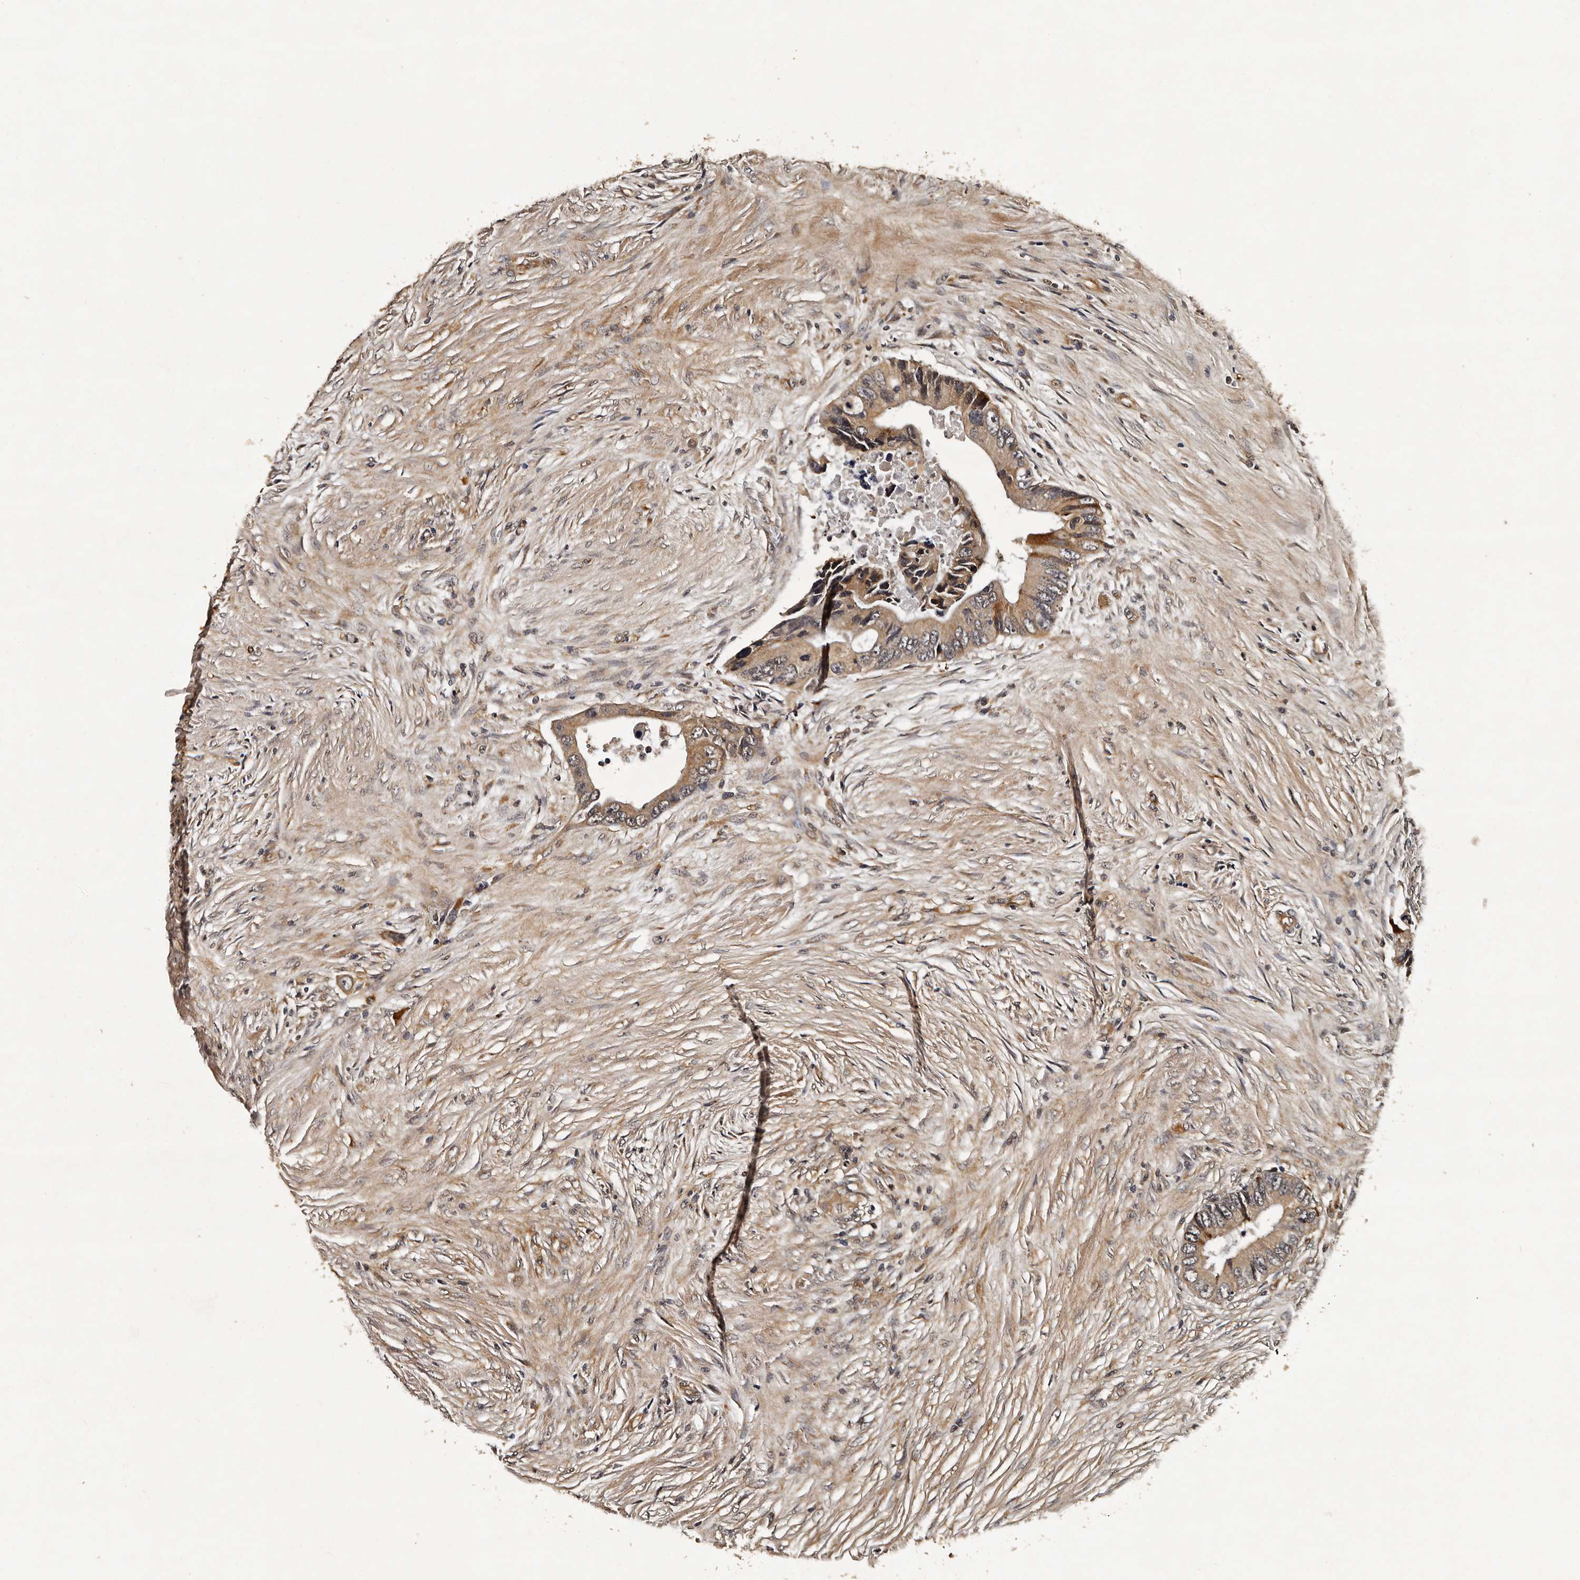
{"staining": {"intensity": "moderate", "quantity": ">75%", "location": "cytoplasmic/membranous"}, "tissue": "colorectal cancer", "cell_type": "Tumor cells", "image_type": "cancer", "snomed": [{"axis": "morphology", "description": "Adenocarcinoma, NOS"}, {"axis": "topography", "description": "Colon"}], "caption": "Human adenocarcinoma (colorectal) stained with a protein marker reveals moderate staining in tumor cells.", "gene": "CPNE3", "patient": {"sex": "male", "age": 71}}